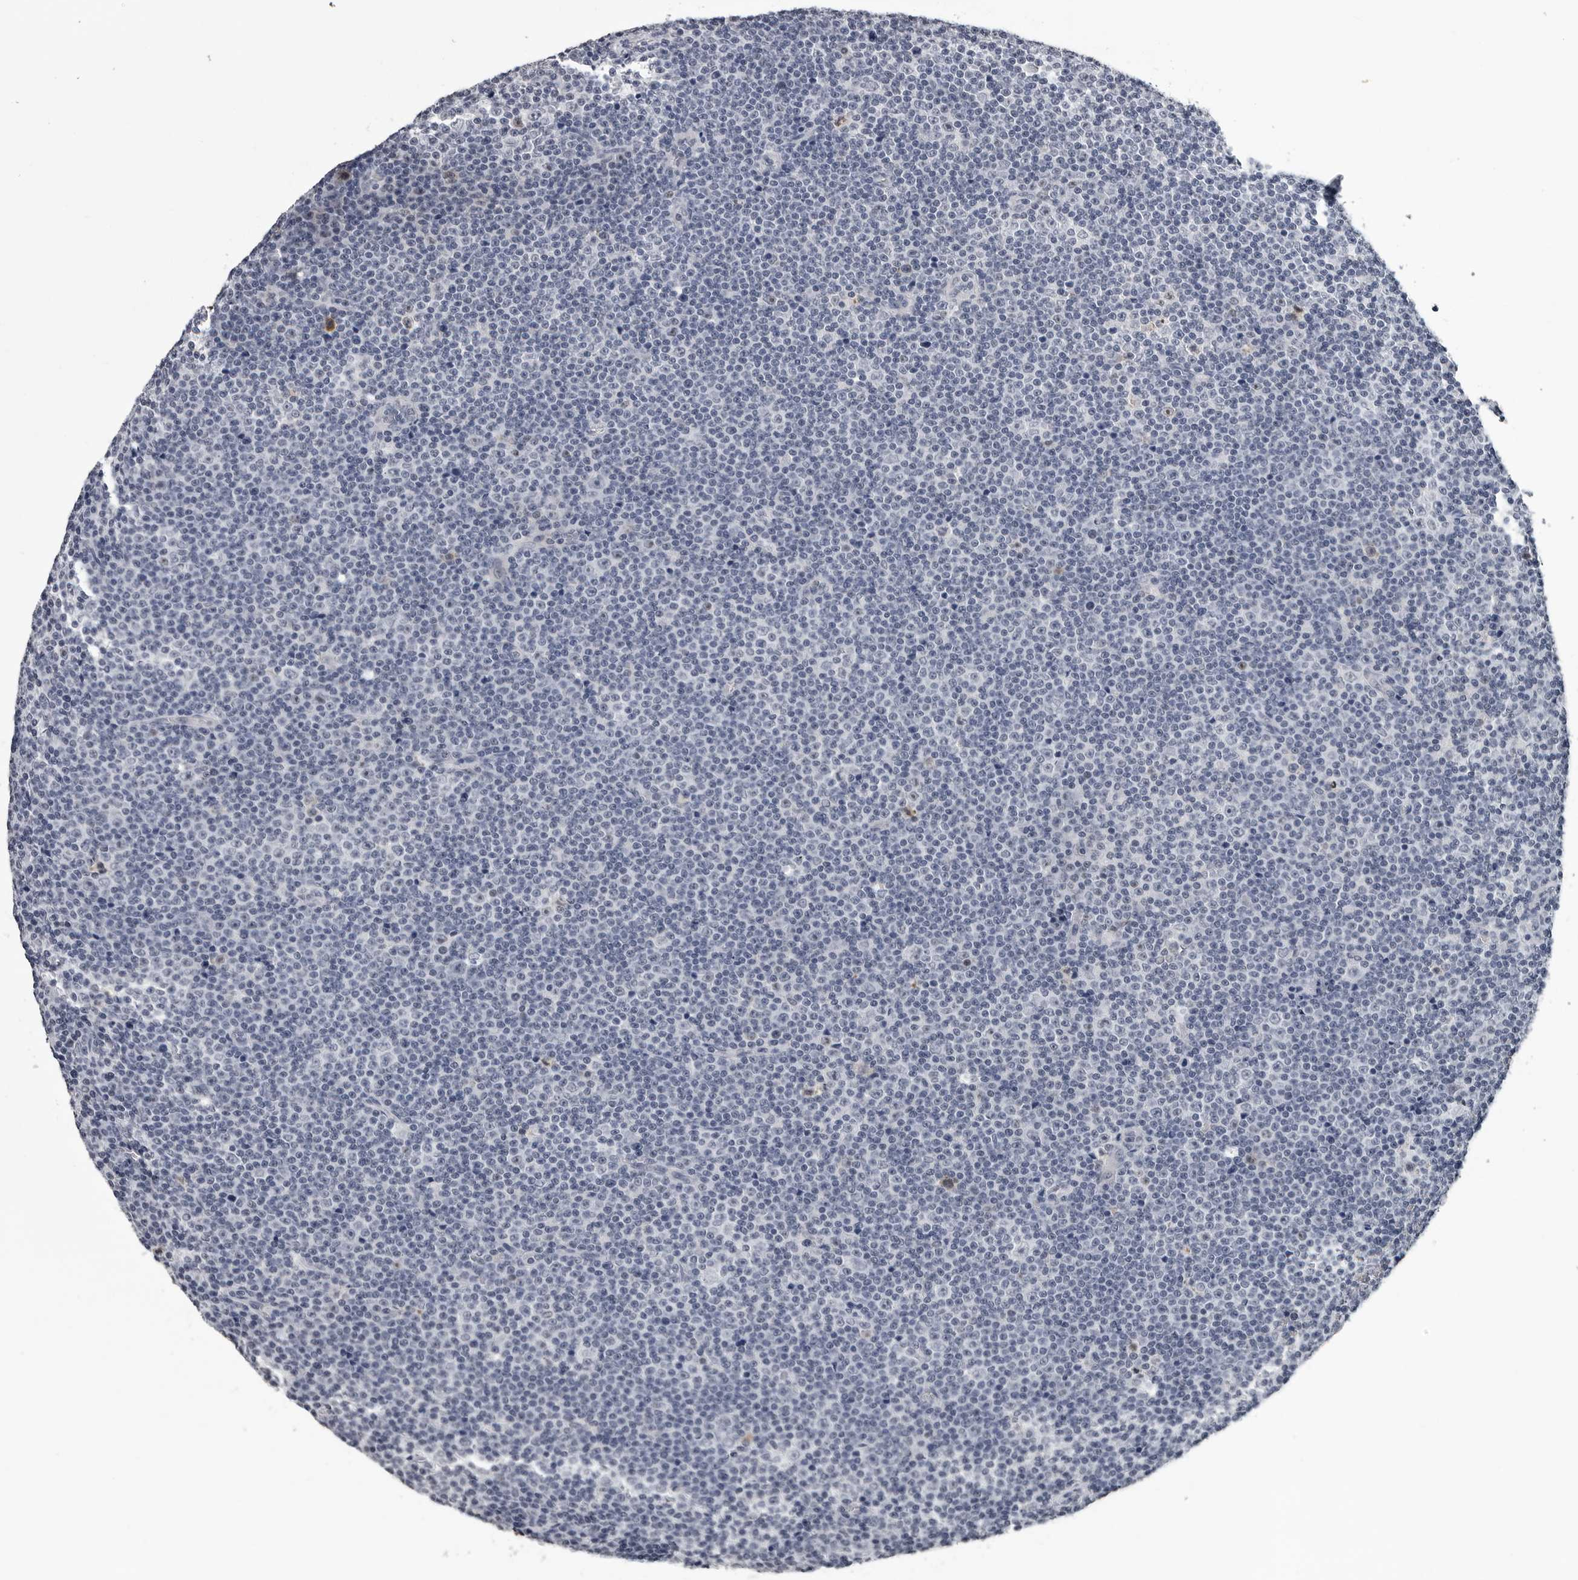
{"staining": {"intensity": "negative", "quantity": "none", "location": "none"}, "tissue": "lymphoma", "cell_type": "Tumor cells", "image_type": "cancer", "snomed": [{"axis": "morphology", "description": "Malignant lymphoma, non-Hodgkin's type, Low grade"}, {"axis": "topography", "description": "Lymph node"}], "caption": "IHC micrograph of human lymphoma stained for a protein (brown), which reveals no positivity in tumor cells.", "gene": "GNL2", "patient": {"sex": "female", "age": 67}}